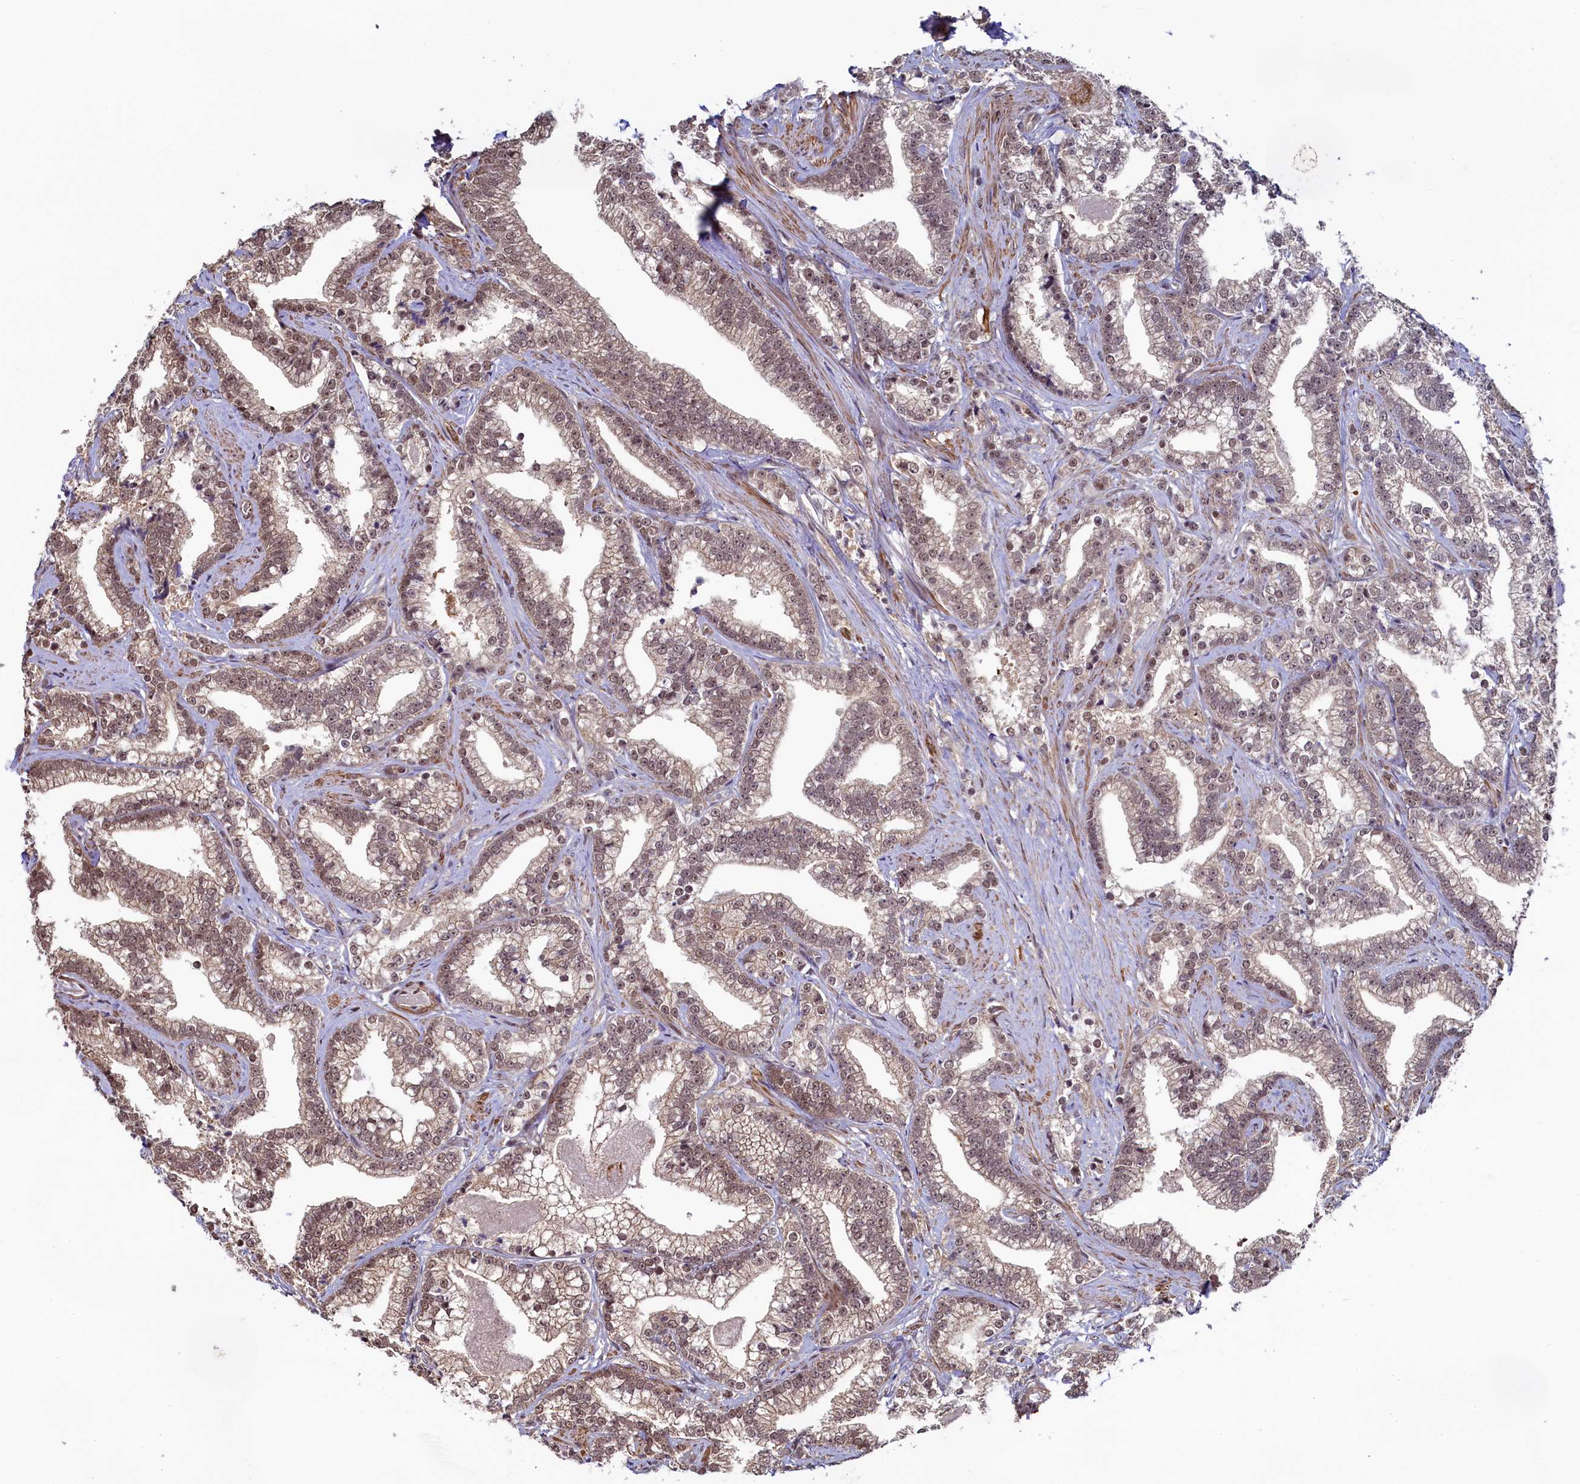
{"staining": {"intensity": "moderate", "quantity": ">75%", "location": "cytoplasmic/membranous,nuclear"}, "tissue": "prostate cancer", "cell_type": "Tumor cells", "image_type": "cancer", "snomed": [{"axis": "morphology", "description": "Adenocarcinoma, High grade"}, {"axis": "topography", "description": "Prostate and seminal vesicle, NOS"}], "caption": "Adenocarcinoma (high-grade) (prostate) tissue reveals moderate cytoplasmic/membranous and nuclear staining in approximately >75% of tumor cells, visualized by immunohistochemistry.", "gene": "LEO1", "patient": {"sex": "male", "age": 67}}